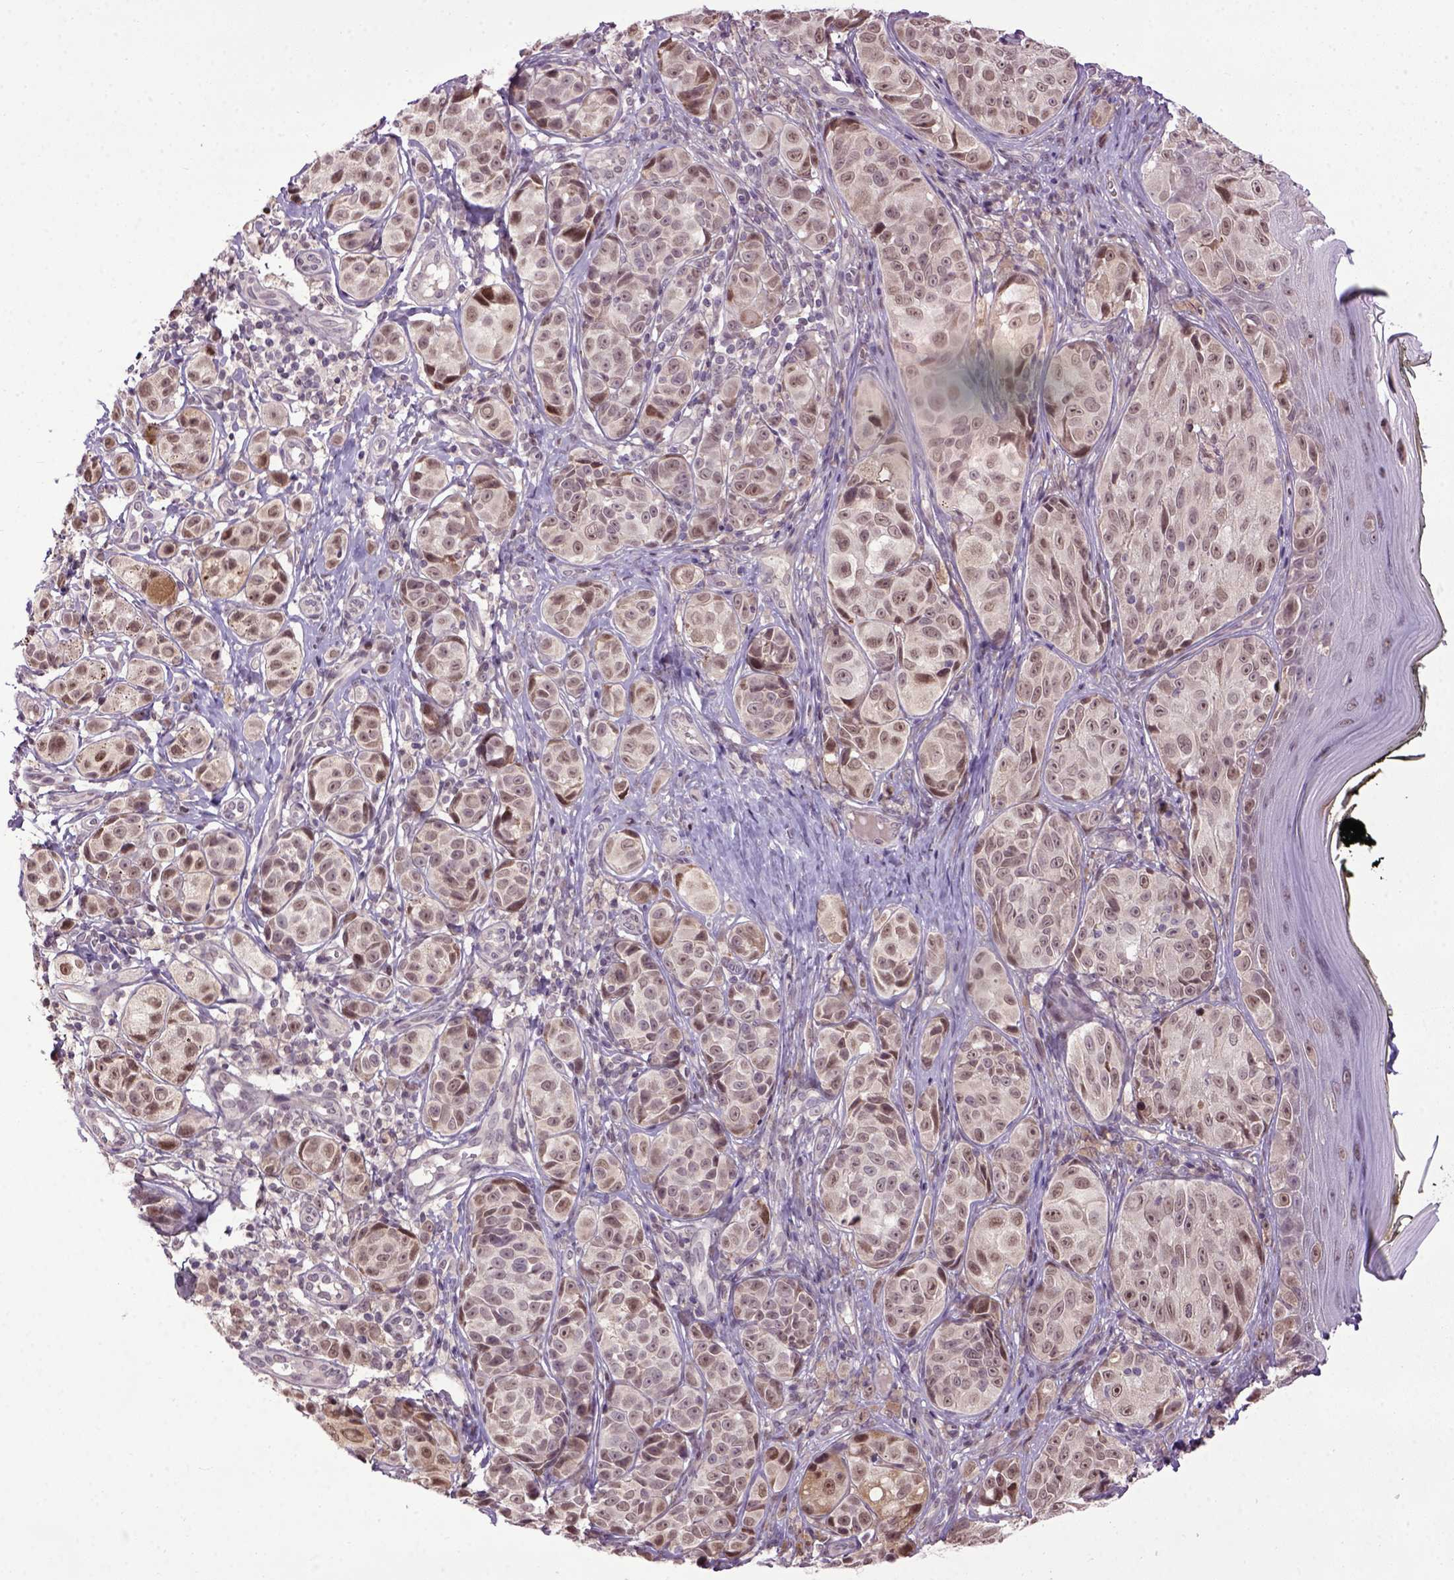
{"staining": {"intensity": "moderate", "quantity": ">75%", "location": "nuclear"}, "tissue": "melanoma", "cell_type": "Tumor cells", "image_type": "cancer", "snomed": [{"axis": "morphology", "description": "Malignant melanoma, NOS"}, {"axis": "topography", "description": "Skin"}], "caption": "Malignant melanoma stained with immunohistochemistry (IHC) demonstrates moderate nuclear positivity in about >75% of tumor cells. Nuclei are stained in blue.", "gene": "RAB43", "patient": {"sex": "male", "age": 48}}